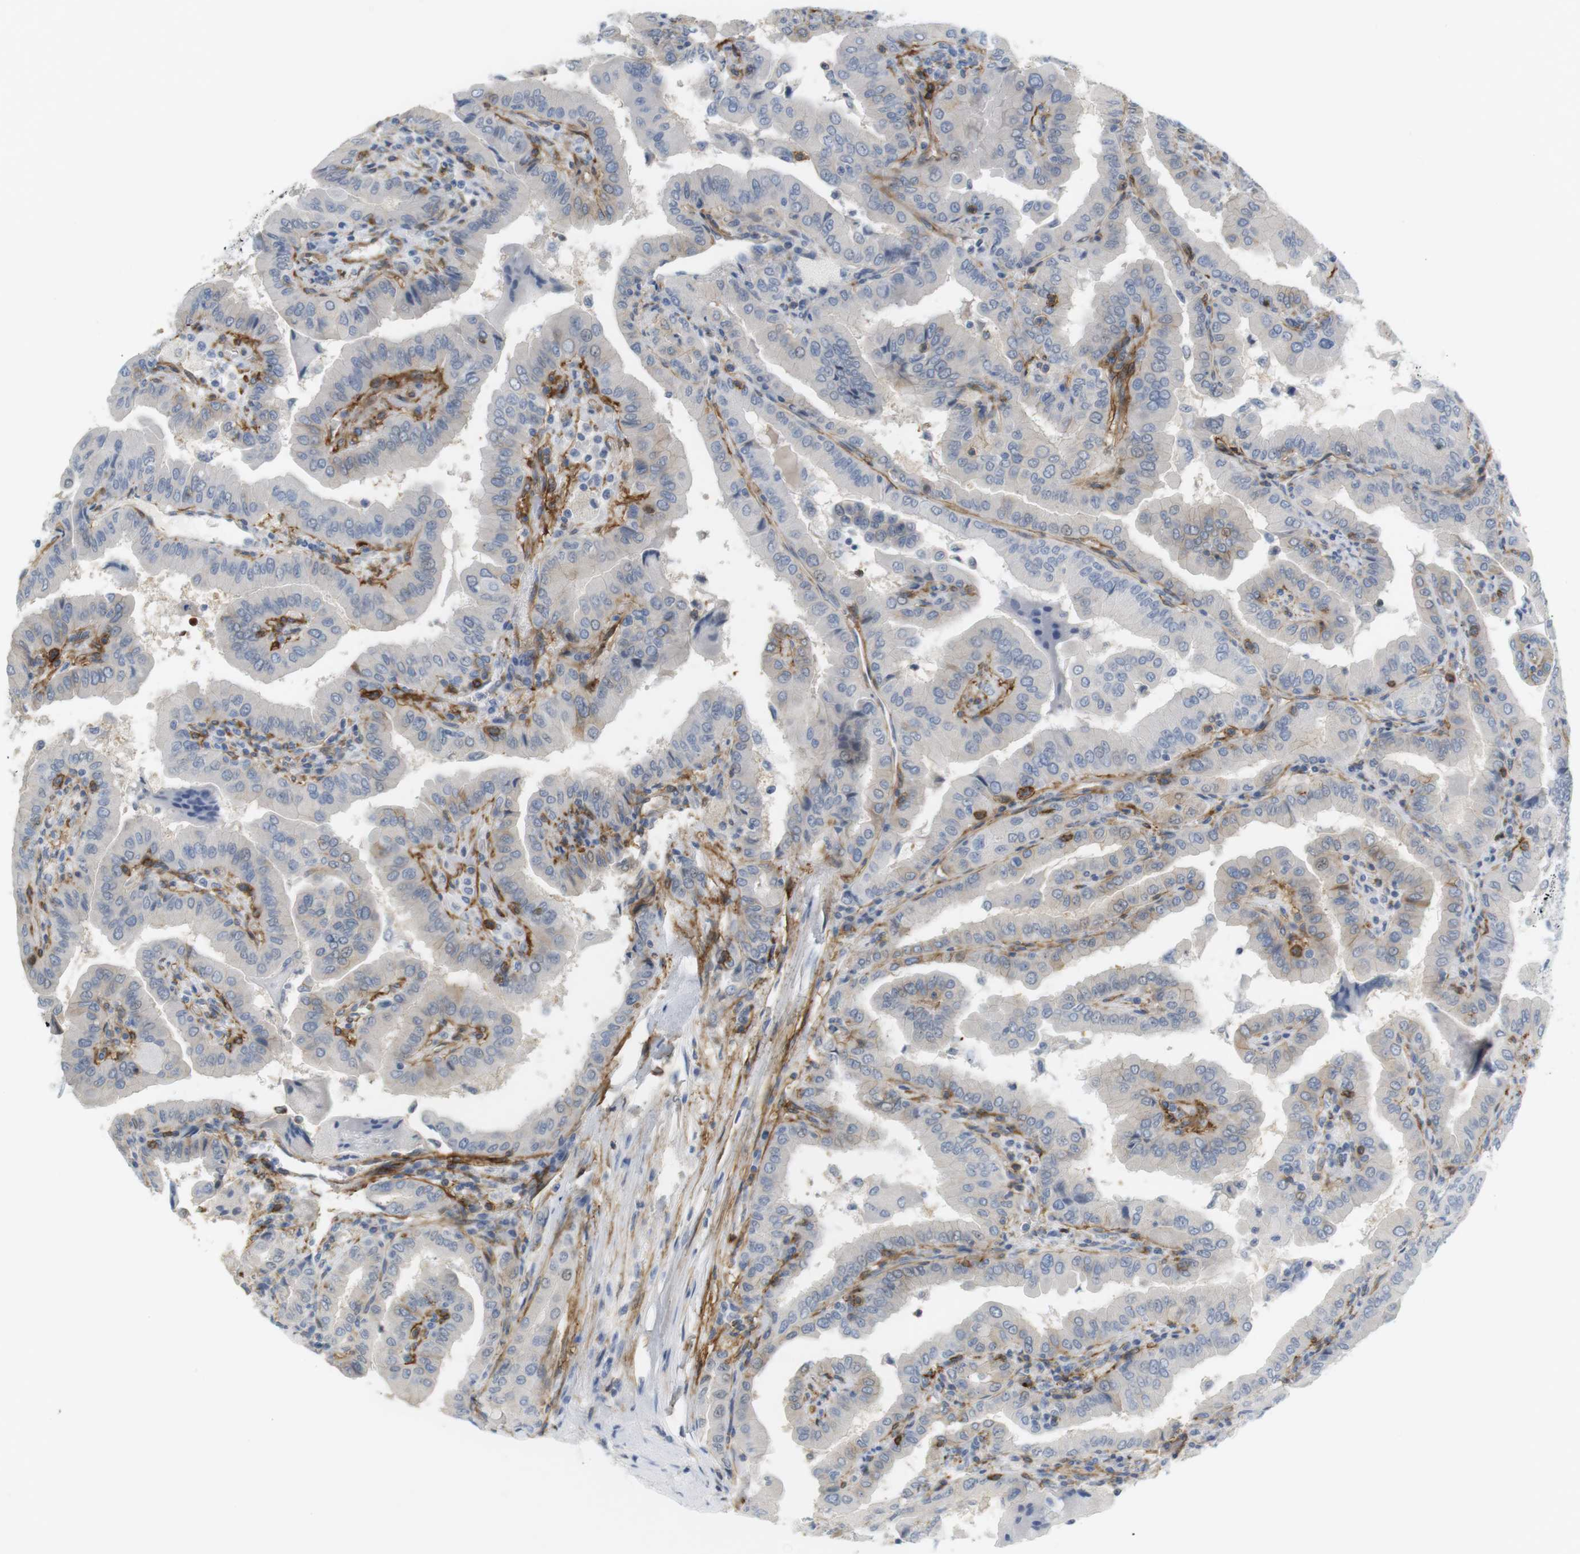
{"staining": {"intensity": "negative", "quantity": "none", "location": "none"}, "tissue": "thyroid cancer", "cell_type": "Tumor cells", "image_type": "cancer", "snomed": [{"axis": "morphology", "description": "Papillary adenocarcinoma, NOS"}, {"axis": "topography", "description": "Thyroid gland"}], "caption": "High power microscopy image of an immunohistochemistry (IHC) histopathology image of papillary adenocarcinoma (thyroid), revealing no significant positivity in tumor cells.", "gene": "F2R", "patient": {"sex": "male", "age": 33}}